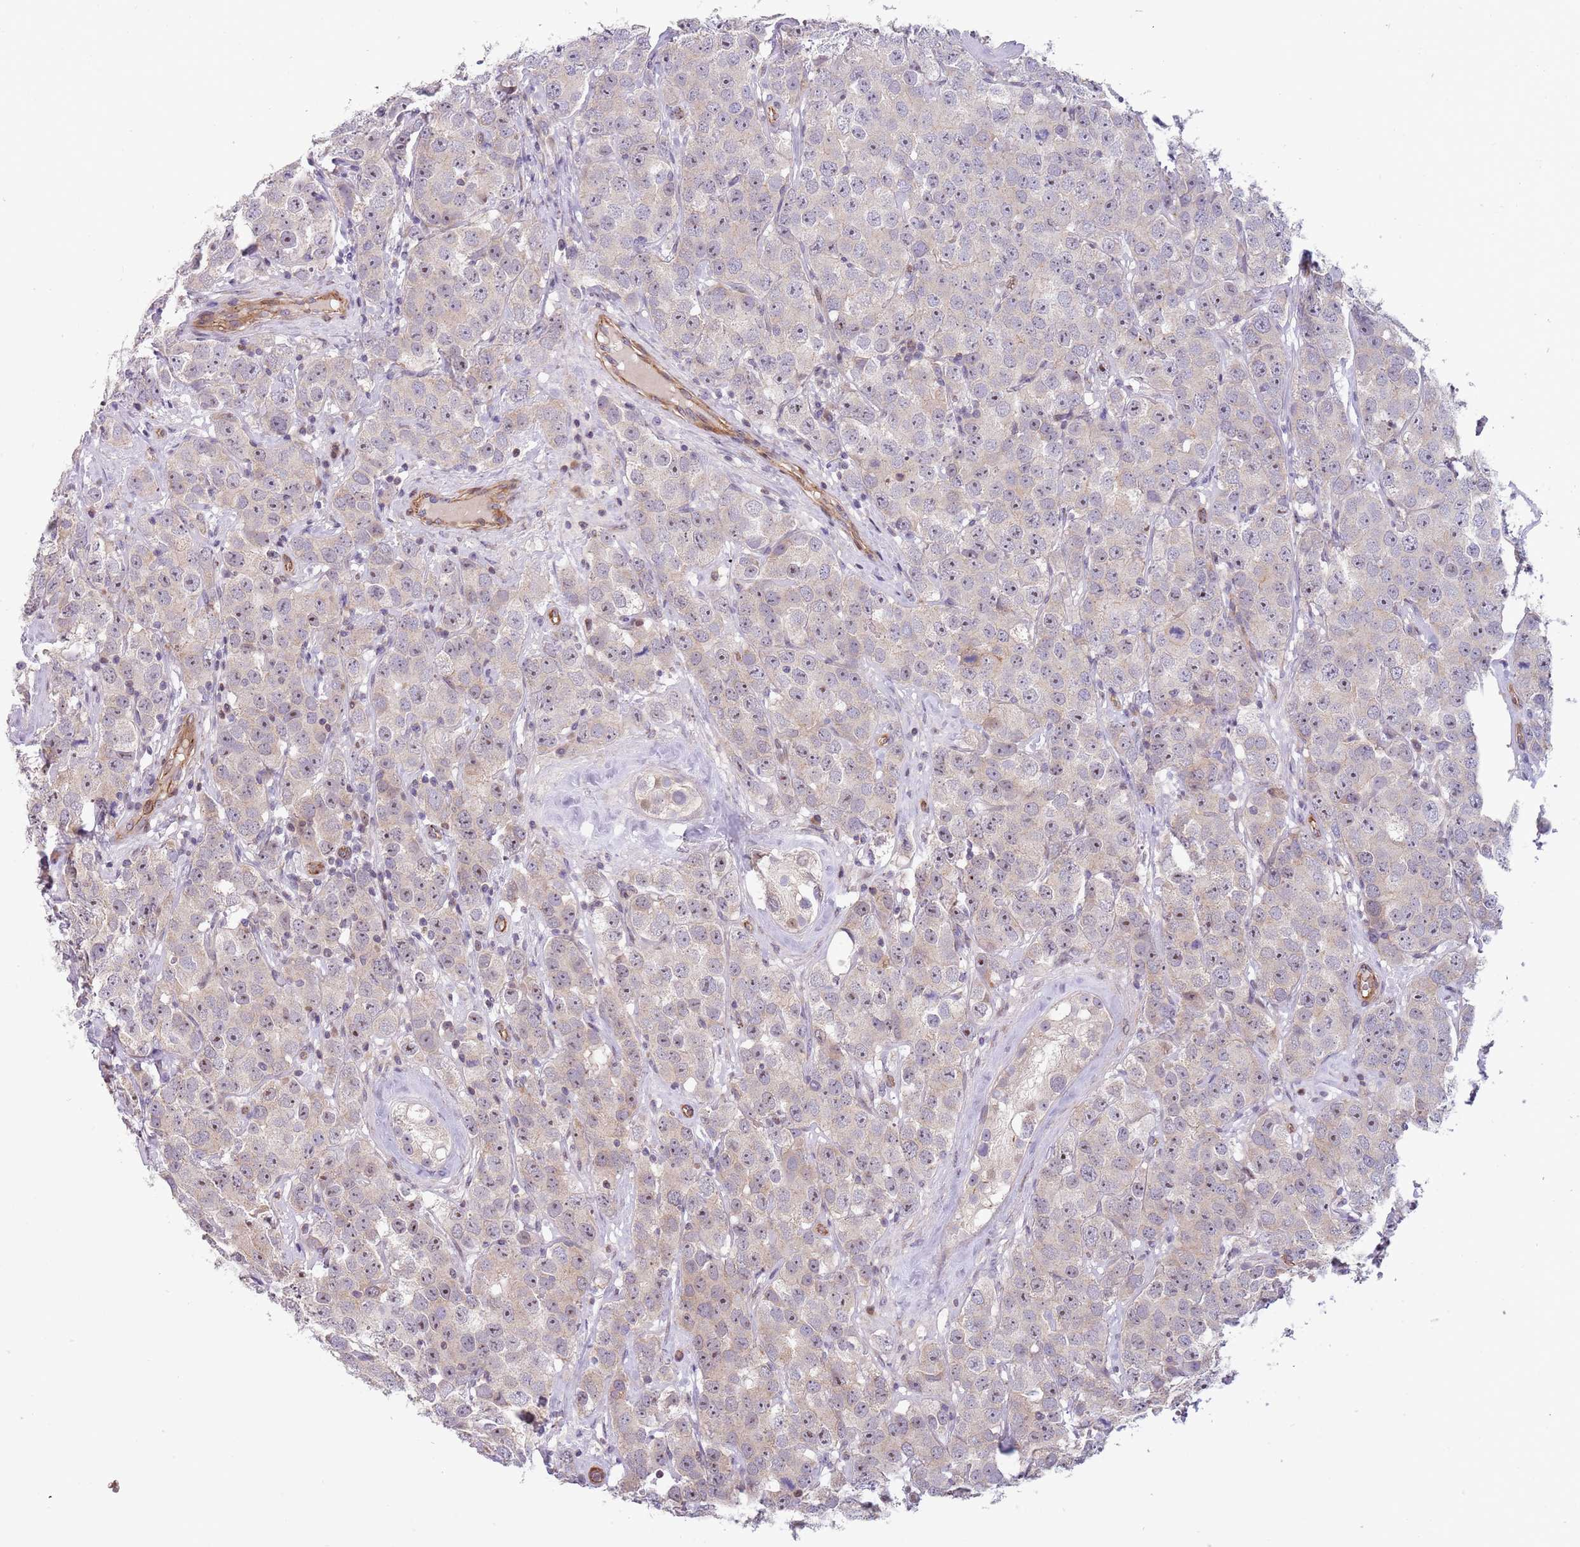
{"staining": {"intensity": "negative", "quantity": "none", "location": "none"}, "tissue": "testis cancer", "cell_type": "Tumor cells", "image_type": "cancer", "snomed": [{"axis": "morphology", "description": "Seminoma, NOS"}, {"axis": "topography", "description": "Testis"}], "caption": "Immunohistochemistry (IHC) histopathology image of neoplastic tissue: human testis cancer (seminoma) stained with DAB (3,3'-diaminobenzidine) shows no significant protein staining in tumor cells.", "gene": "ITGB6", "patient": {"sex": "male", "age": 28}}